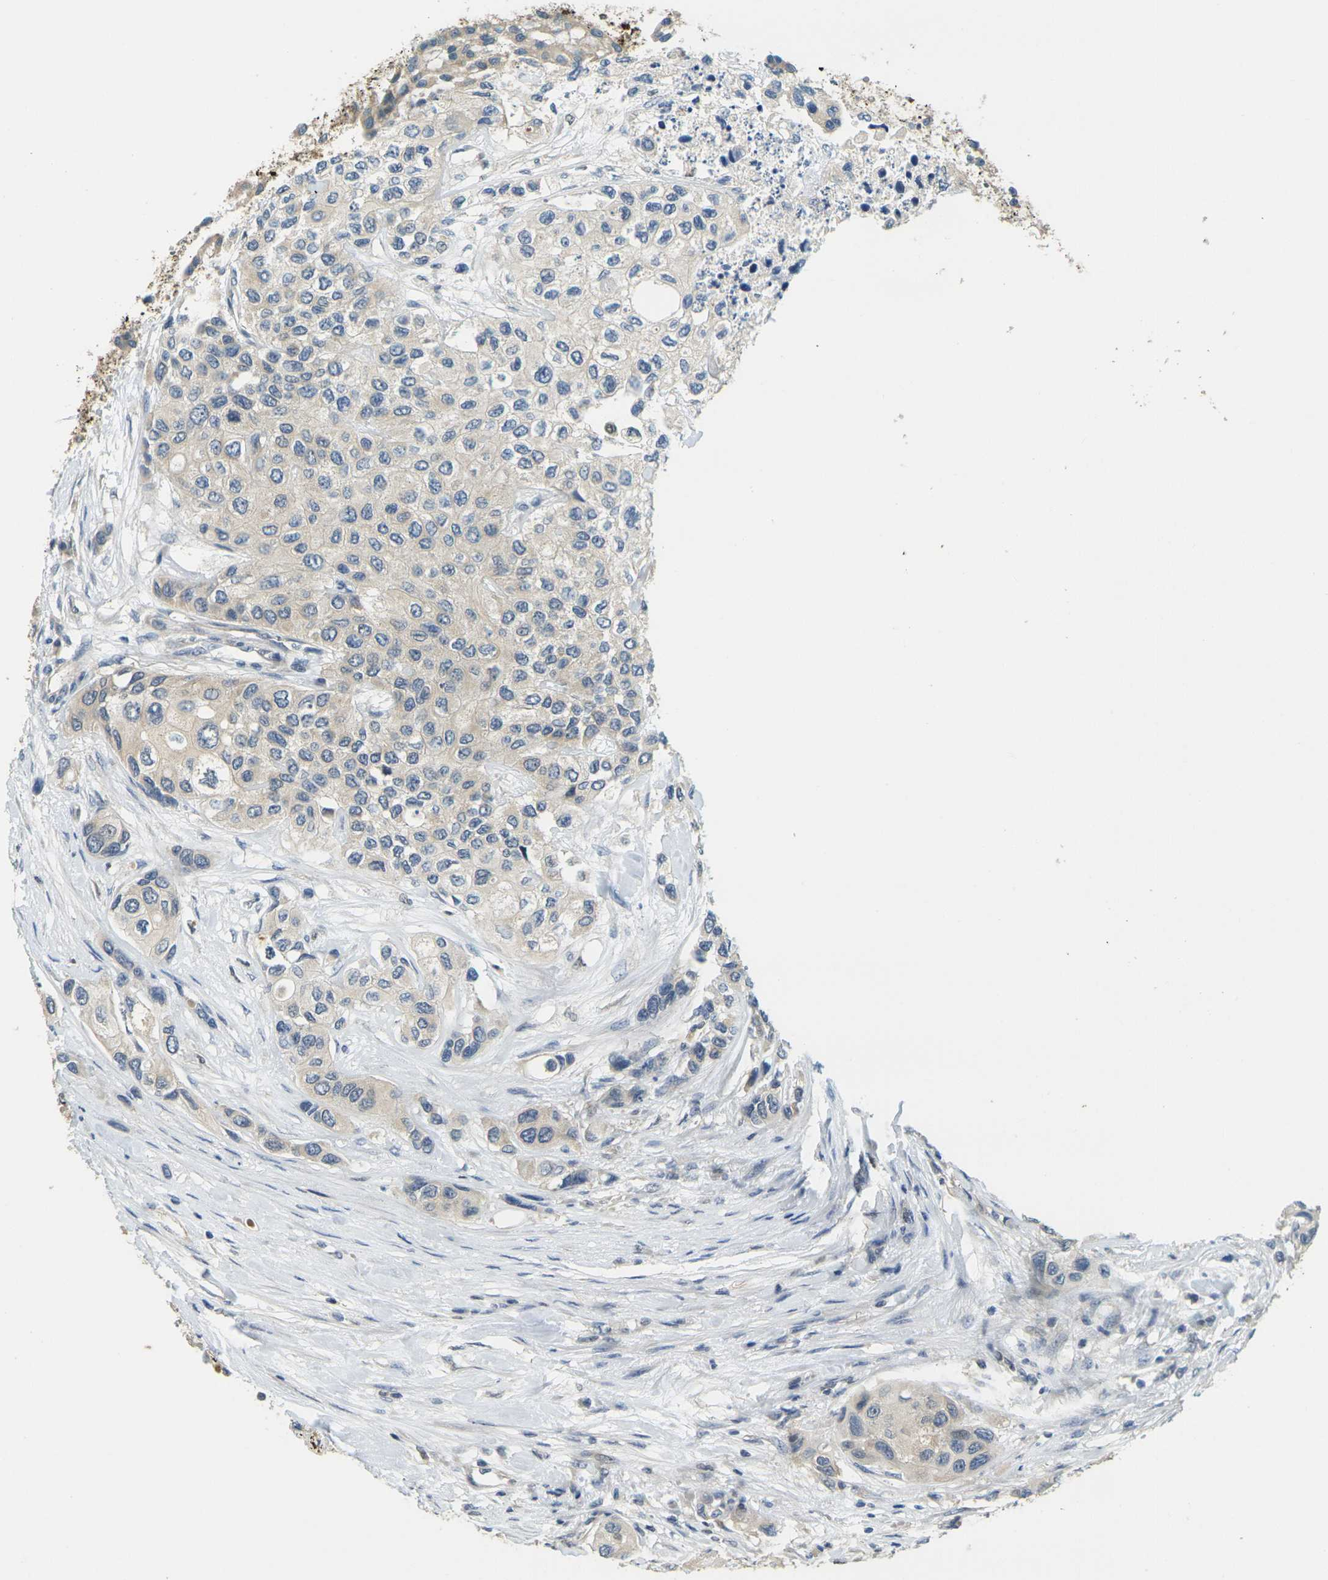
{"staining": {"intensity": "negative", "quantity": "none", "location": "none"}, "tissue": "urothelial cancer", "cell_type": "Tumor cells", "image_type": "cancer", "snomed": [{"axis": "morphology", "description": "Urothelial carcinoma, High grade"}, {"axis": "topography", "description": "Urinary bladder"}], "caption": "Protein analysis of urothelial carcinoma (high-grade) demonstrates no significant expression in tumor cells.", "gene": "KLHL8", "patient": {"sex": "female", "age": 56}}